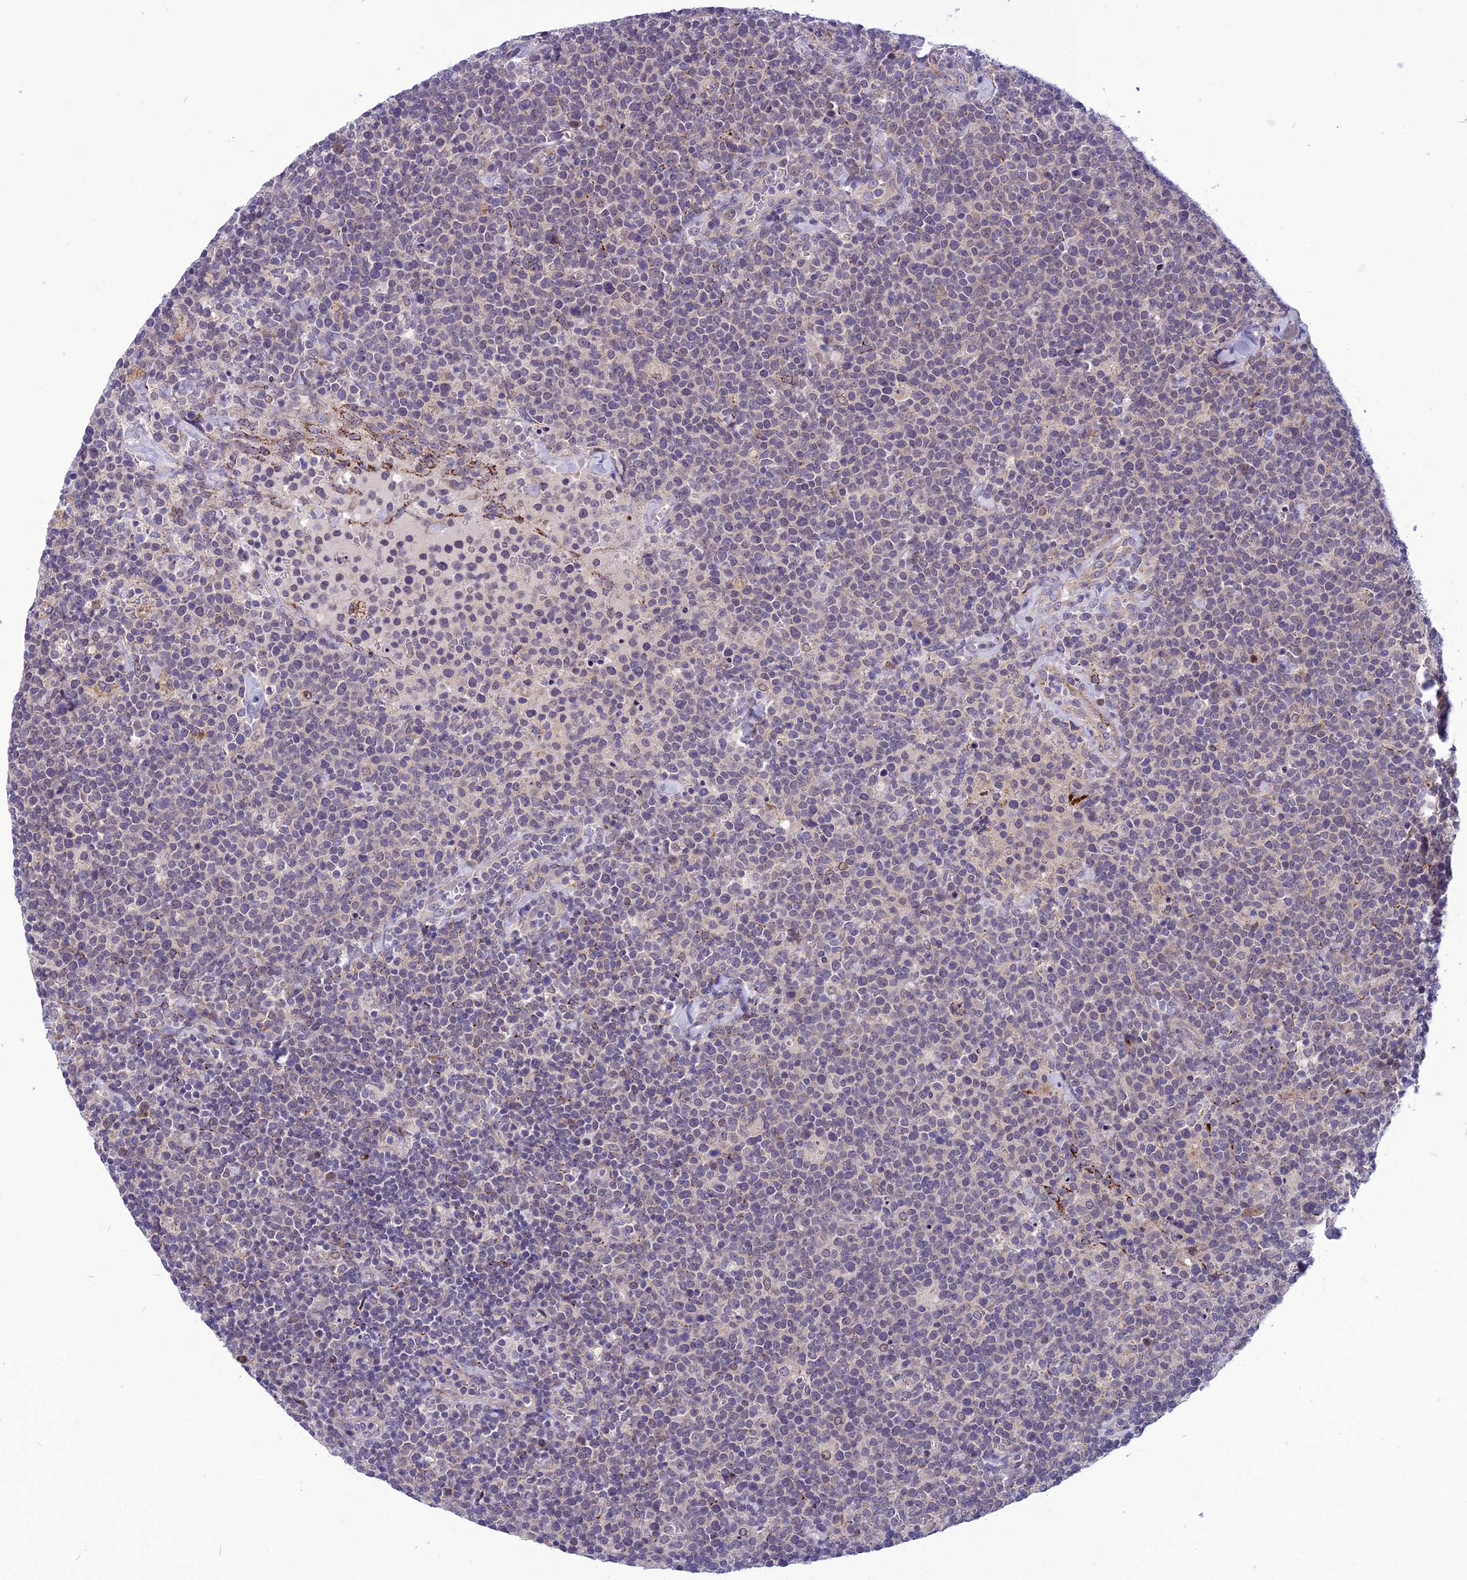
{"staining": {"intensity": "negative", "quantity": "none", "location": "none"}, "tissue": "lymphoma", "cell_type": "Tumor cells", "image_type": "cancer", "snomed": [{"axis": "morphology", "description": "Malignant lymphoma, non-Hodgkin's type, High grade"}, {"axis": "topography", "description": "Lymph node"}], "caption": "IHC histopathology image of malignant lymphoma, non-Hodgkin's type (high-grade) stained for a protein (brown), which reveals no positivity in tumor cells.", "gene": "PSMF1", "patient": {"sex": "male", "age": 61}}